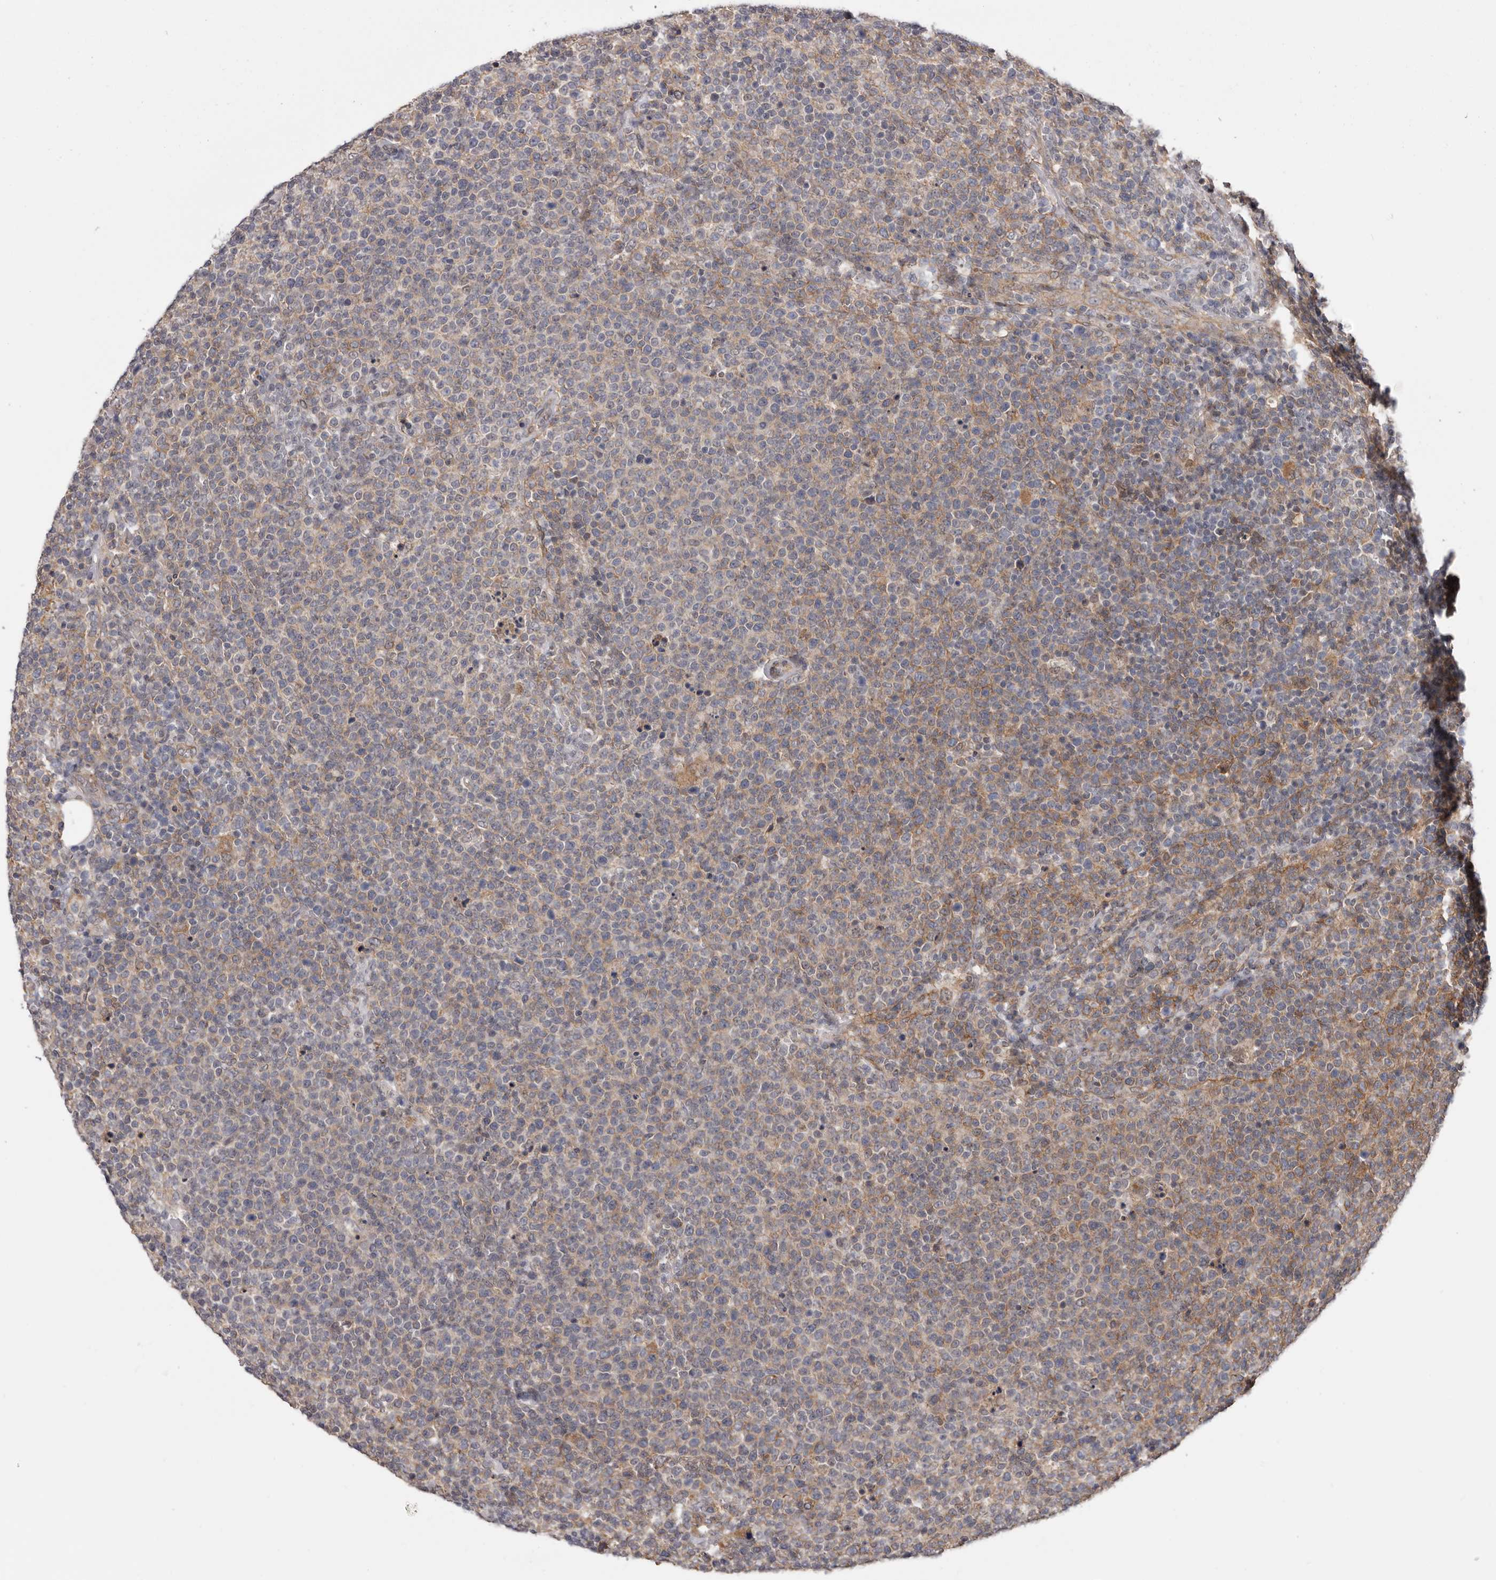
{"staining": {"intensity": "moderate", "quantity": "<25%", "location": "cytoplasmic/membranous"}, "tissue": "lymphoma", "cell_type": "Tumor cells", "image_type": "cancer", "snomed": [{"axis": "morphology", "description": "Malignant lymphoma, non-Hodgkin's type, High grade"}, {"axis": "topography", "description": "Lymph node"}], "caption": "Immunohistochemical staining of human lymphoma reveals low levels of moderate cytoplasmic/membranous staining in approximately <25% of tumor cells.", "gene": "MOGAT2", "patient": {"sex": "male", "age": 61}}